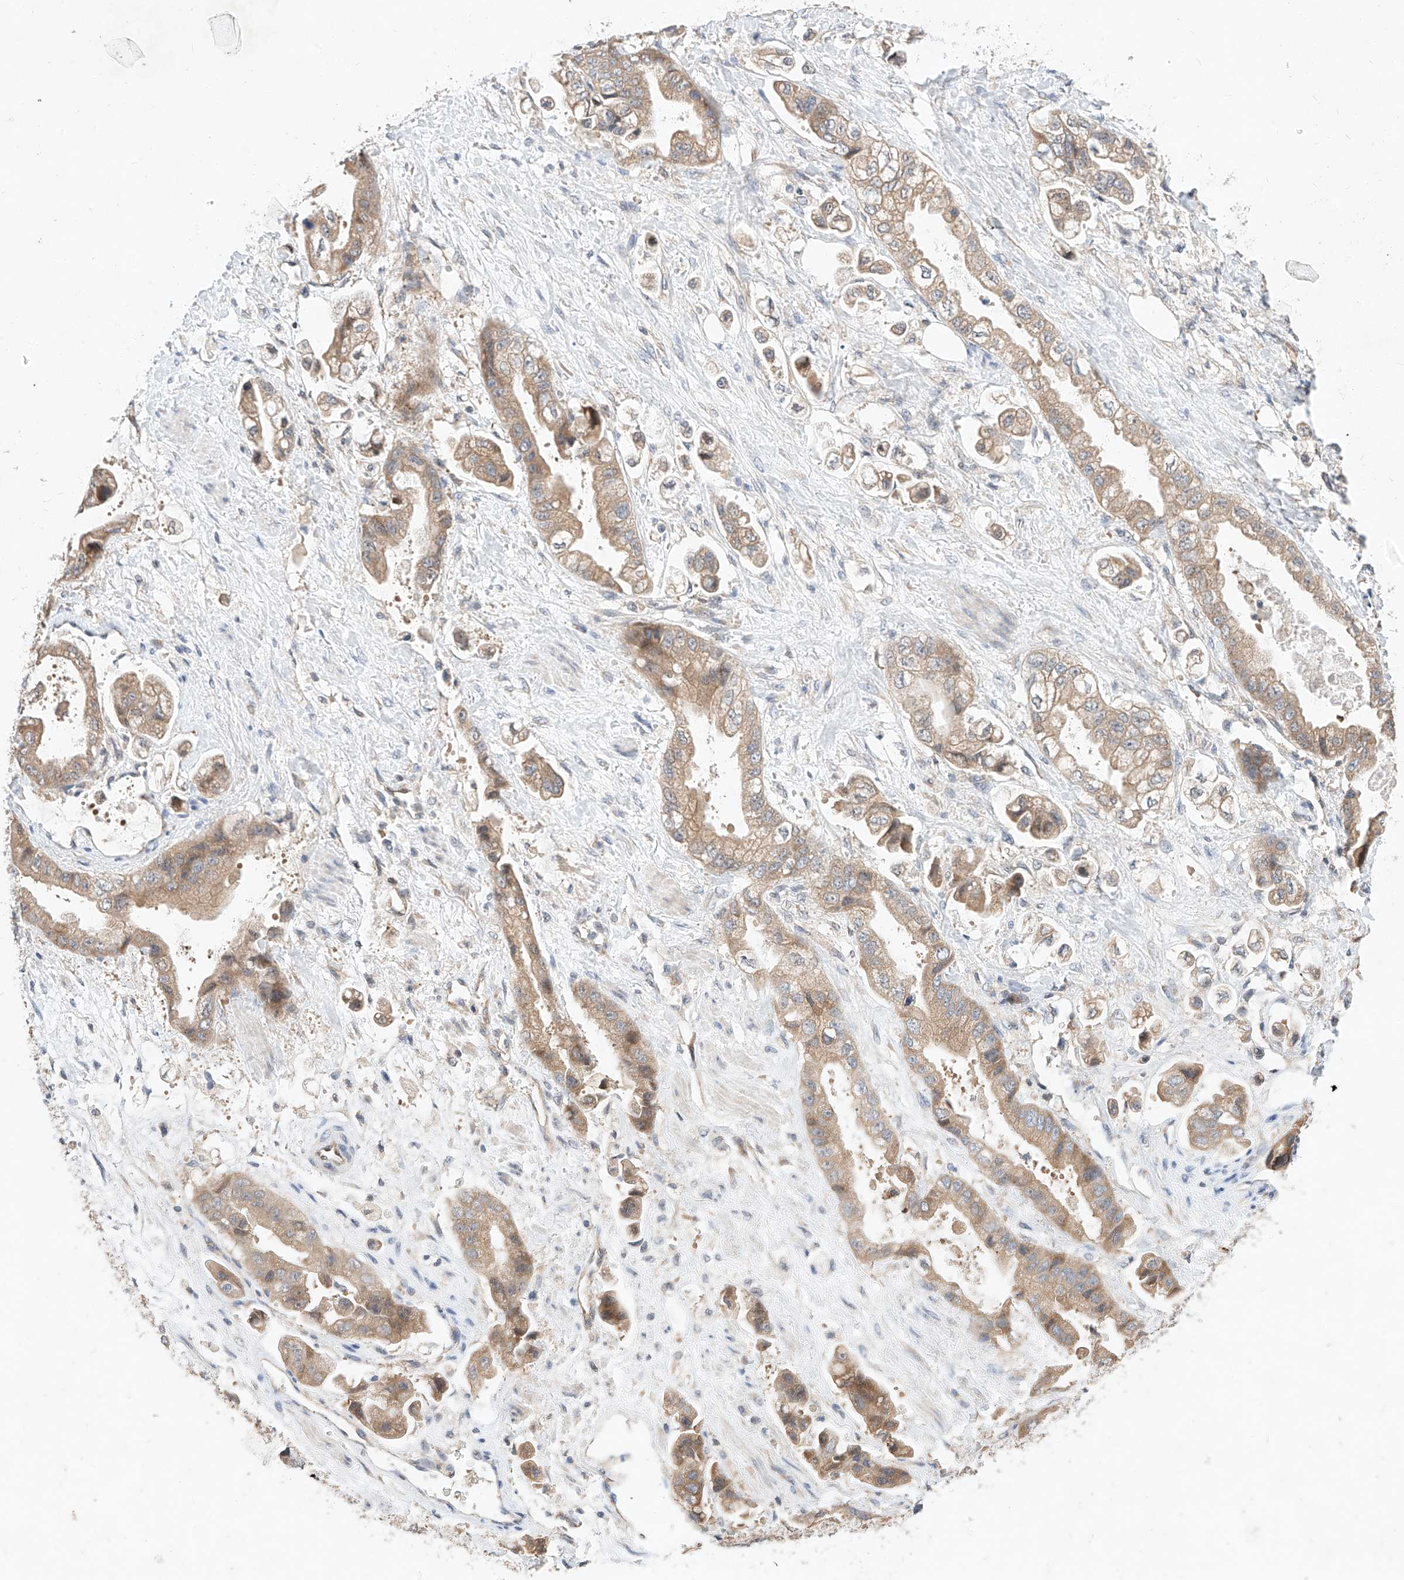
{"staining": {"intensity": "moderate", "quantity": ">75%", "location": "cytoplasmic/membranous"}, "tissue": "stomach cancer", "cell_type": "Tumor cells", "image_type": "cancer", "snomed": [{"axis": "morphology", "description": "Adenocarcinoma, NOS"}, {"axis": "topography", "description": "Stomach"}], "caption": "Protein expression analysis of human adenocarcinoma (stomach) reveals moderate cytoplasmic/membranous expression in about >75% of tumor cells.", "gene": "C6orf118", "patient": {"sex": "male", "age": 62}}